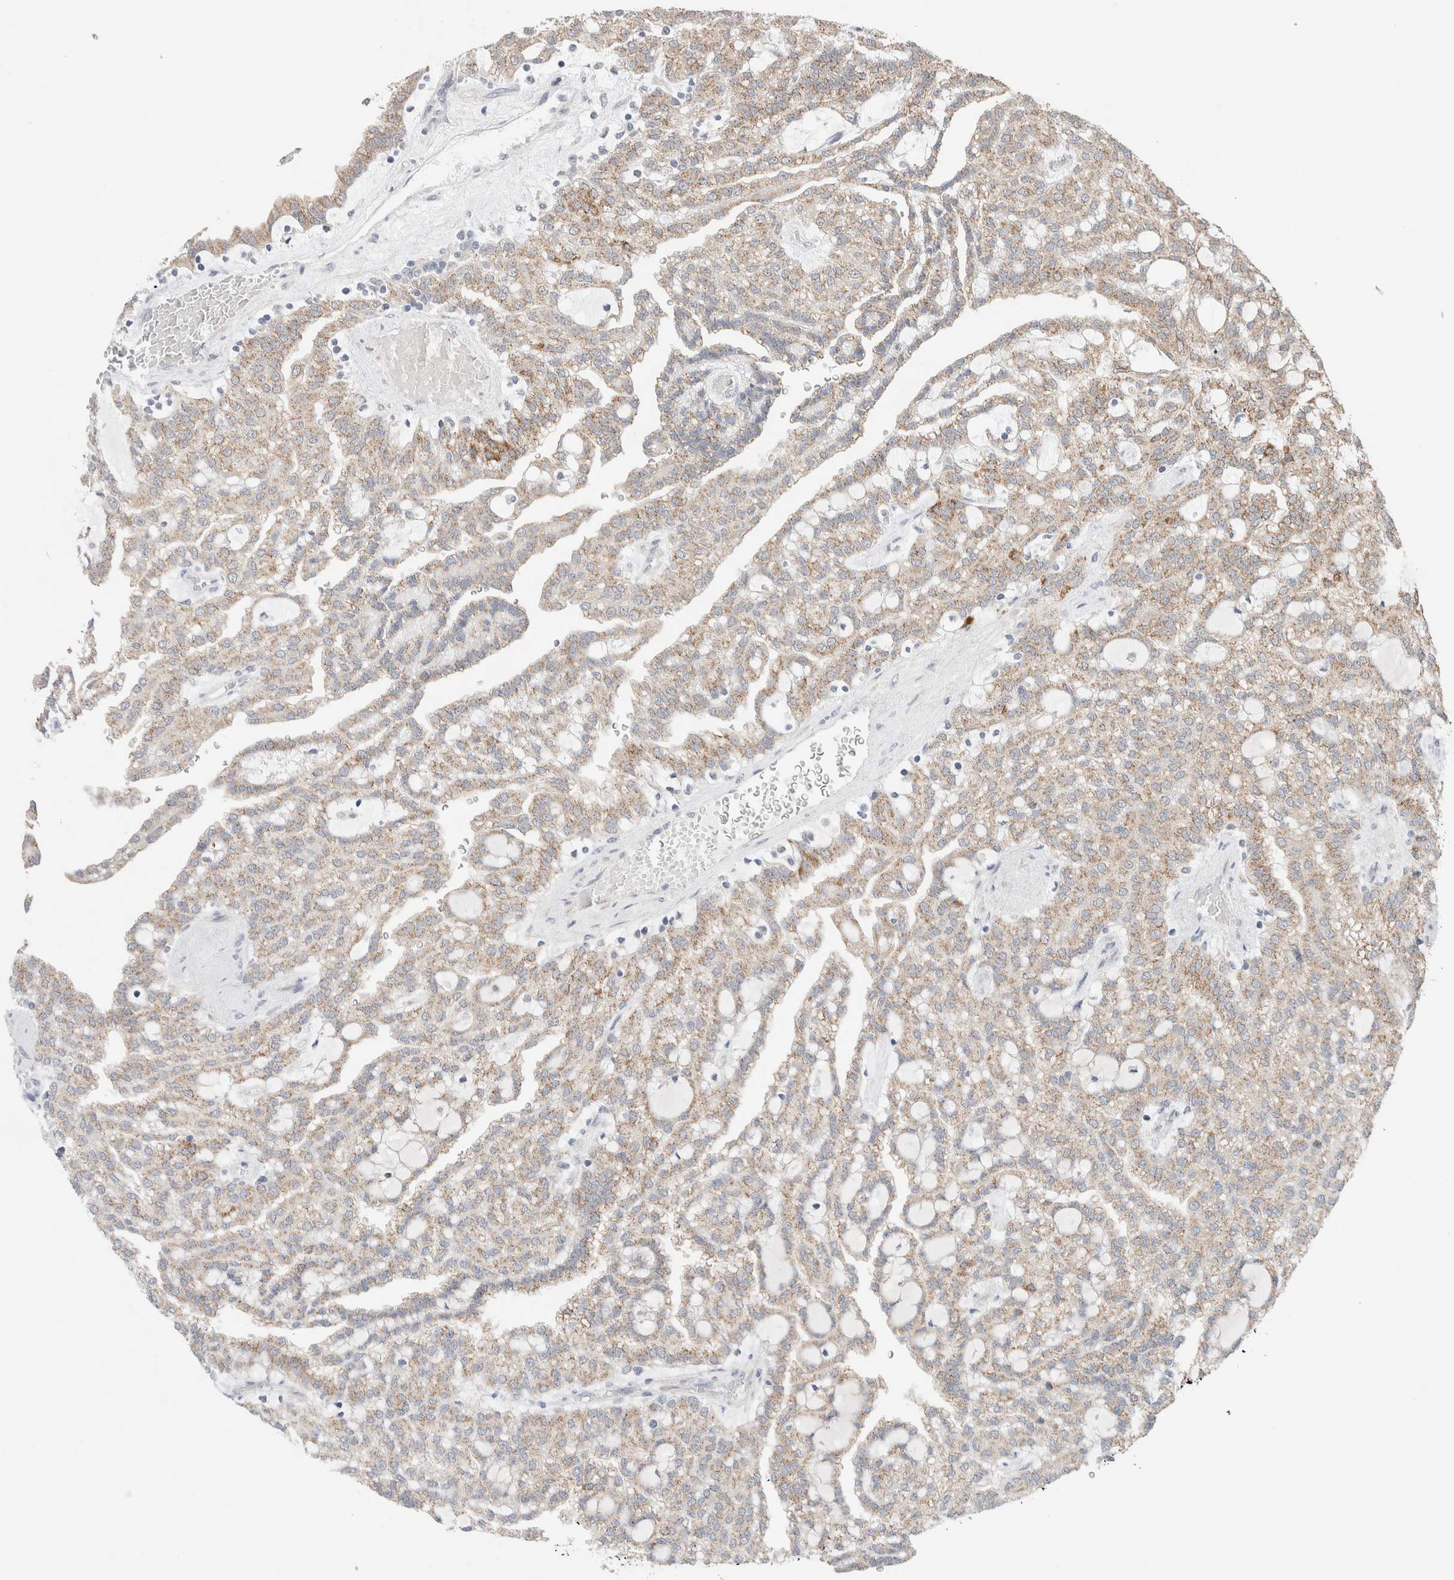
{"staining": {"intensity": "moderate", "quantity": ">75%", "location": "cytoplasmic/membranous"}, "tissue": "renal cancer", "cell_type": "Tumor cells", "image_type": "cancer", "snomed": [{"axis": "morphology", "description": "Adenocarcinoma, NOS"}, {"axis": "topography", "description": "Kidney"}], "caption": "There is medium levels of moderate cytoplasmic/membranous expression in tumor cells of renal cancer (adenocarcinoma), as demonstrated by immunohistochemical staining (brown color).", "gene": "ERI3", "patient": {"sex": "male", "age": 63}}